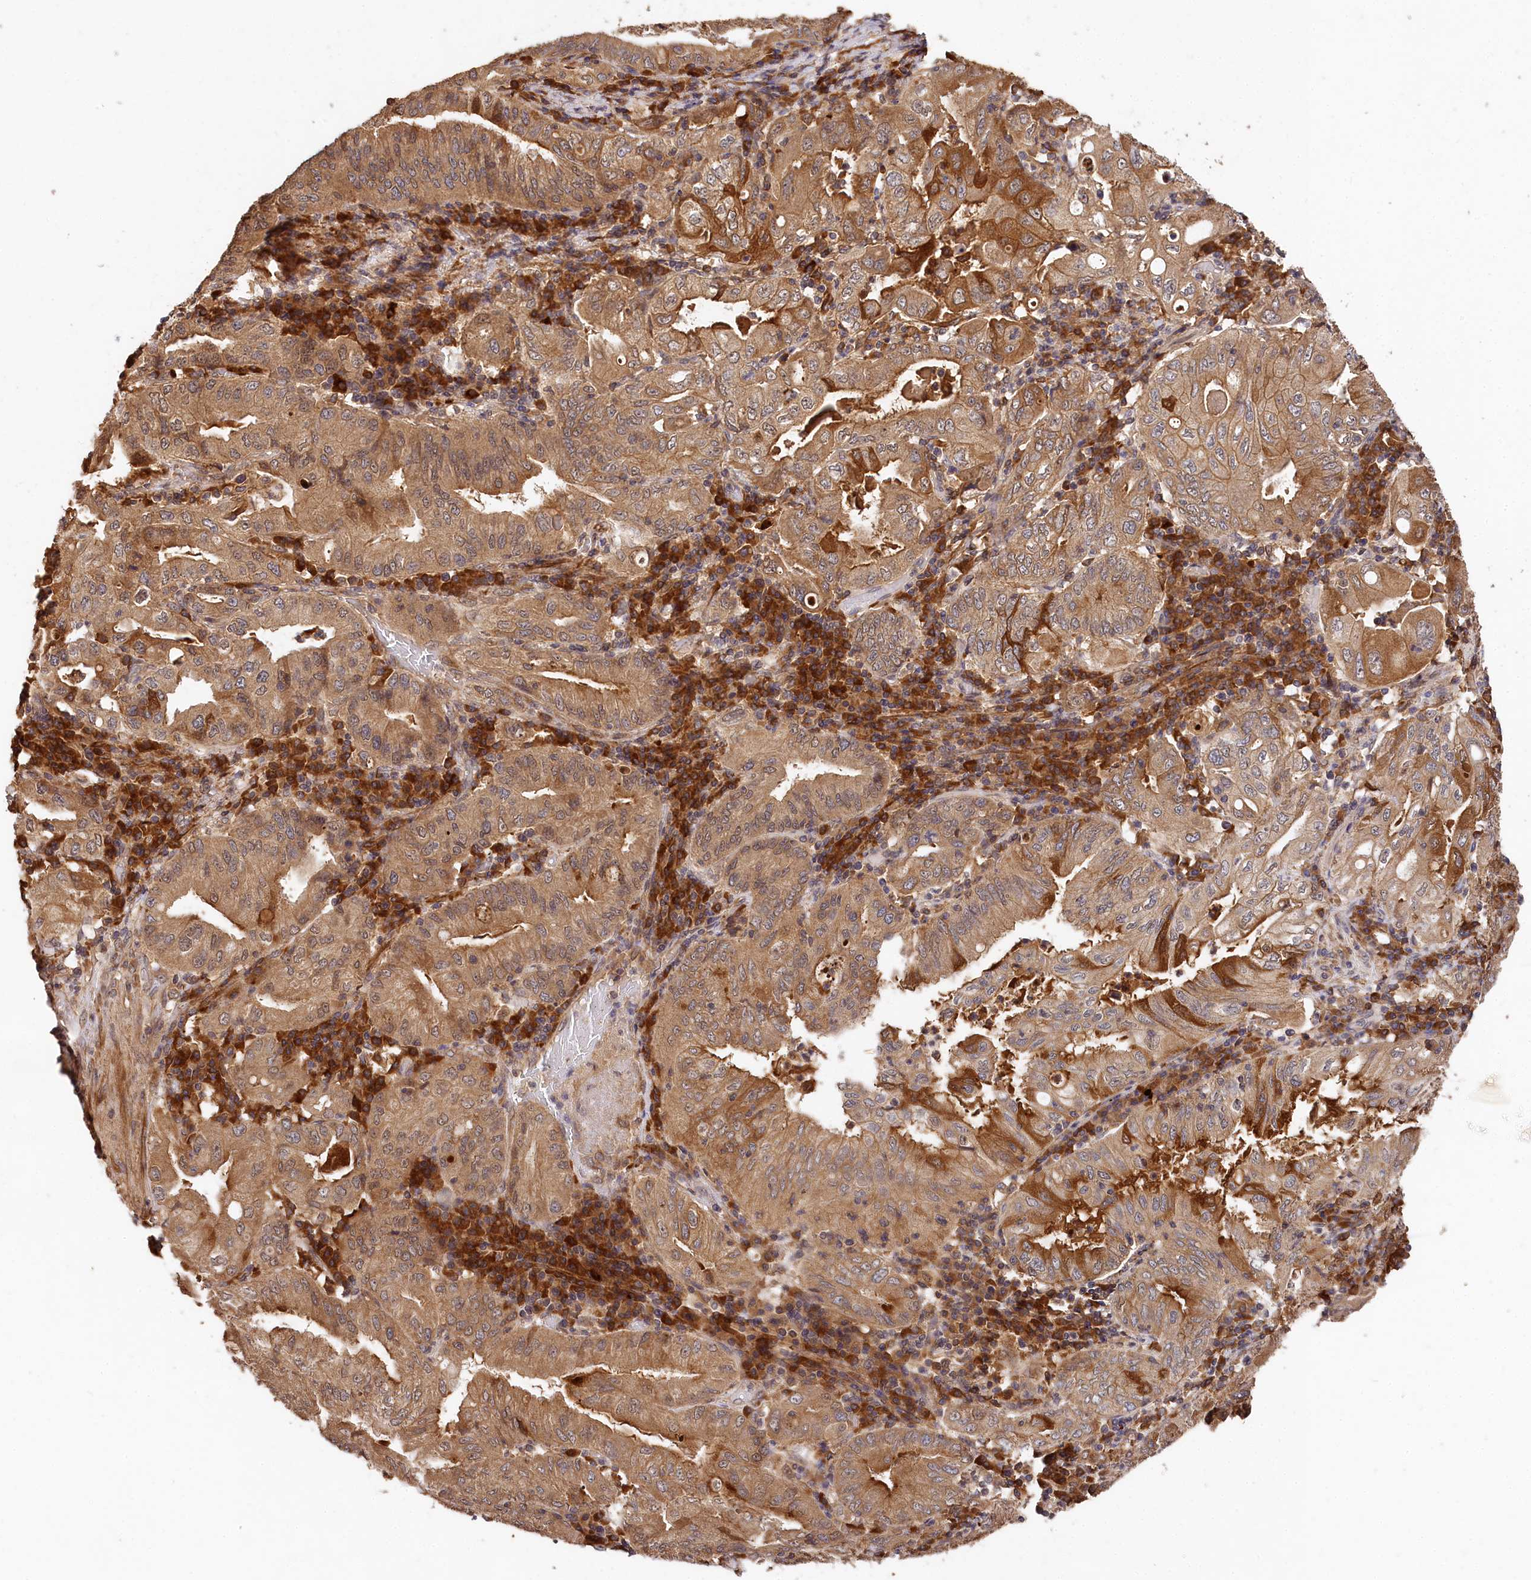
{"staining": {"intensity": "moderate", "quantity": ">75%", "location": "cytoplasmic/membranous"}, "tissue": "stomach cancer", "cell_type": "Tumor cells", "image_type": "cancer", "snomed": [{"axis": "morphology", "description": "Normal tissue, NOS"}, {"axis": "morphology", "description": "Adenocarcinoma, NOS"}, {"axis": "topography", "description": "Esophagus"}, {"axis": "topography", "description": "Stomach, upper"}, {"axis": "topography", "description": "Peripheral nerve tissue"}], "caption": "The immunohistochemical stain labels moderate cytoplasmic/membranous expression in tumor cells of stomach adenocarcinoma tissue.", "gene": "MCF2L2", "patient": {"sex": "male", "age": 62}}